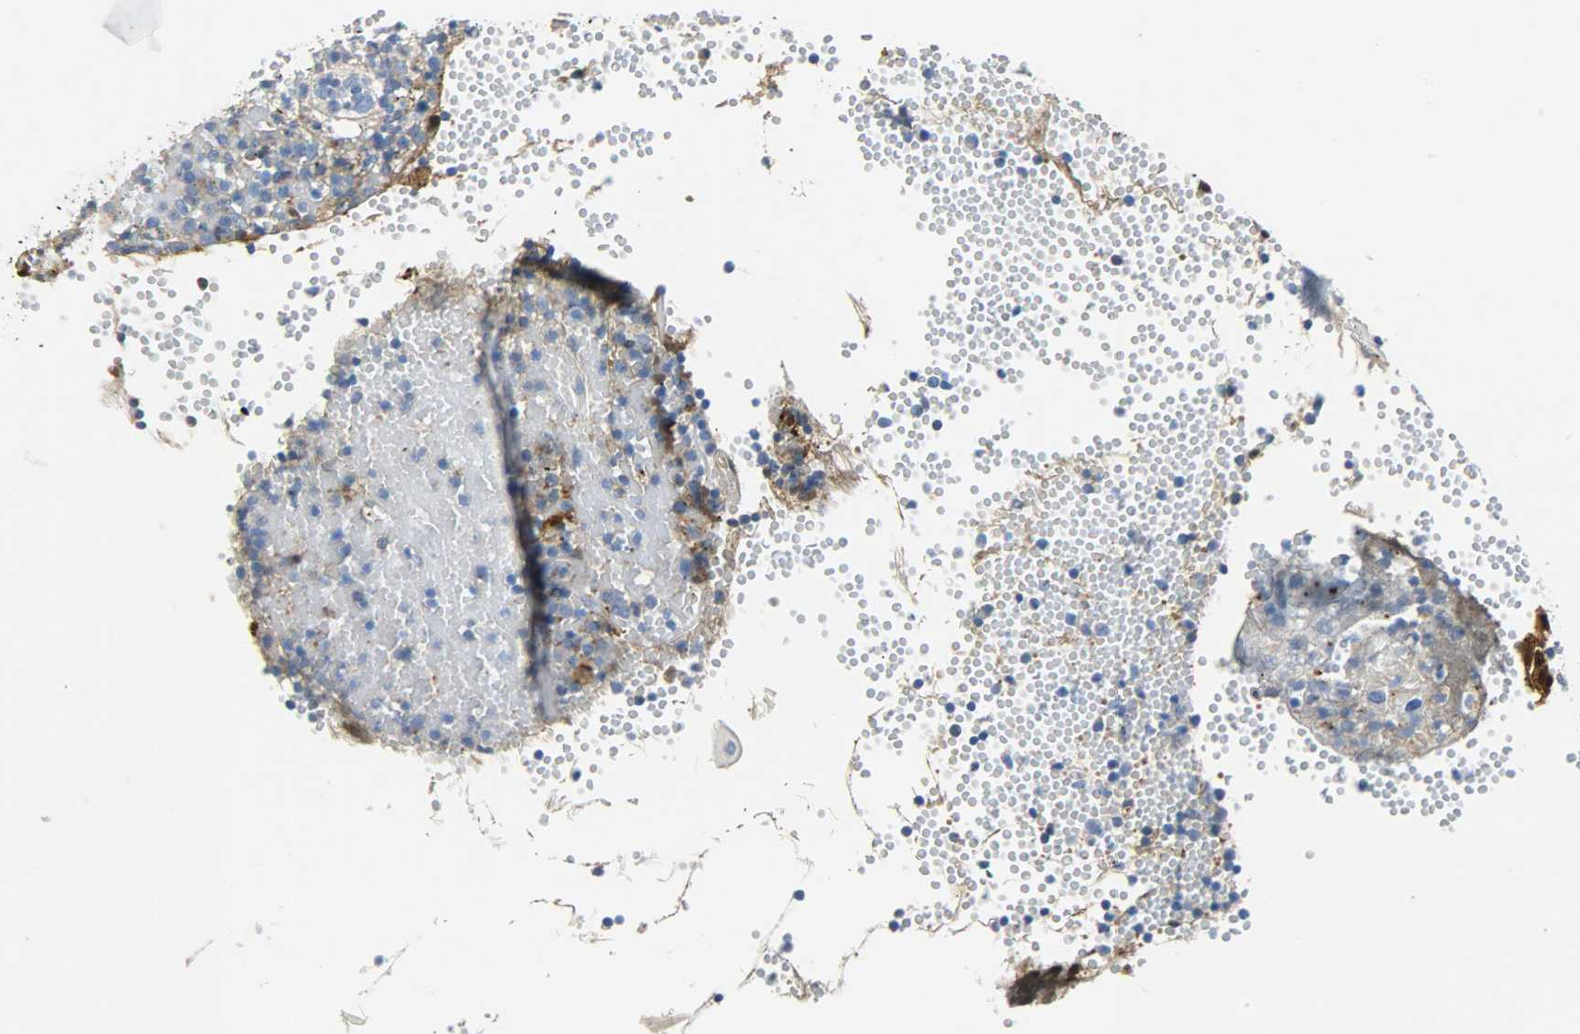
{"staining": {"intensity": "negative", "quantity": "none", "location": "none"}, "tissue": "tonsil", "cell_type": "Germinal center cells", "image_type": "normal", "snomed": [{"axis": "morphology", "description": "Normal tissue, NOS"}, {"axis": "topography", "description": "Tonsil"}], "caption": "The IHC histopathology image has no significant expression in germinal center cells of tonsil. The staining was performed using DAB (3,3'-diaminobenzidine) to visualize the protein expression in brown, while the nuclei were stained in blue with hematoxylin (Magnification: 20x).", "gene": "CRP", "patient": {"sex": "female", "age": 40}}